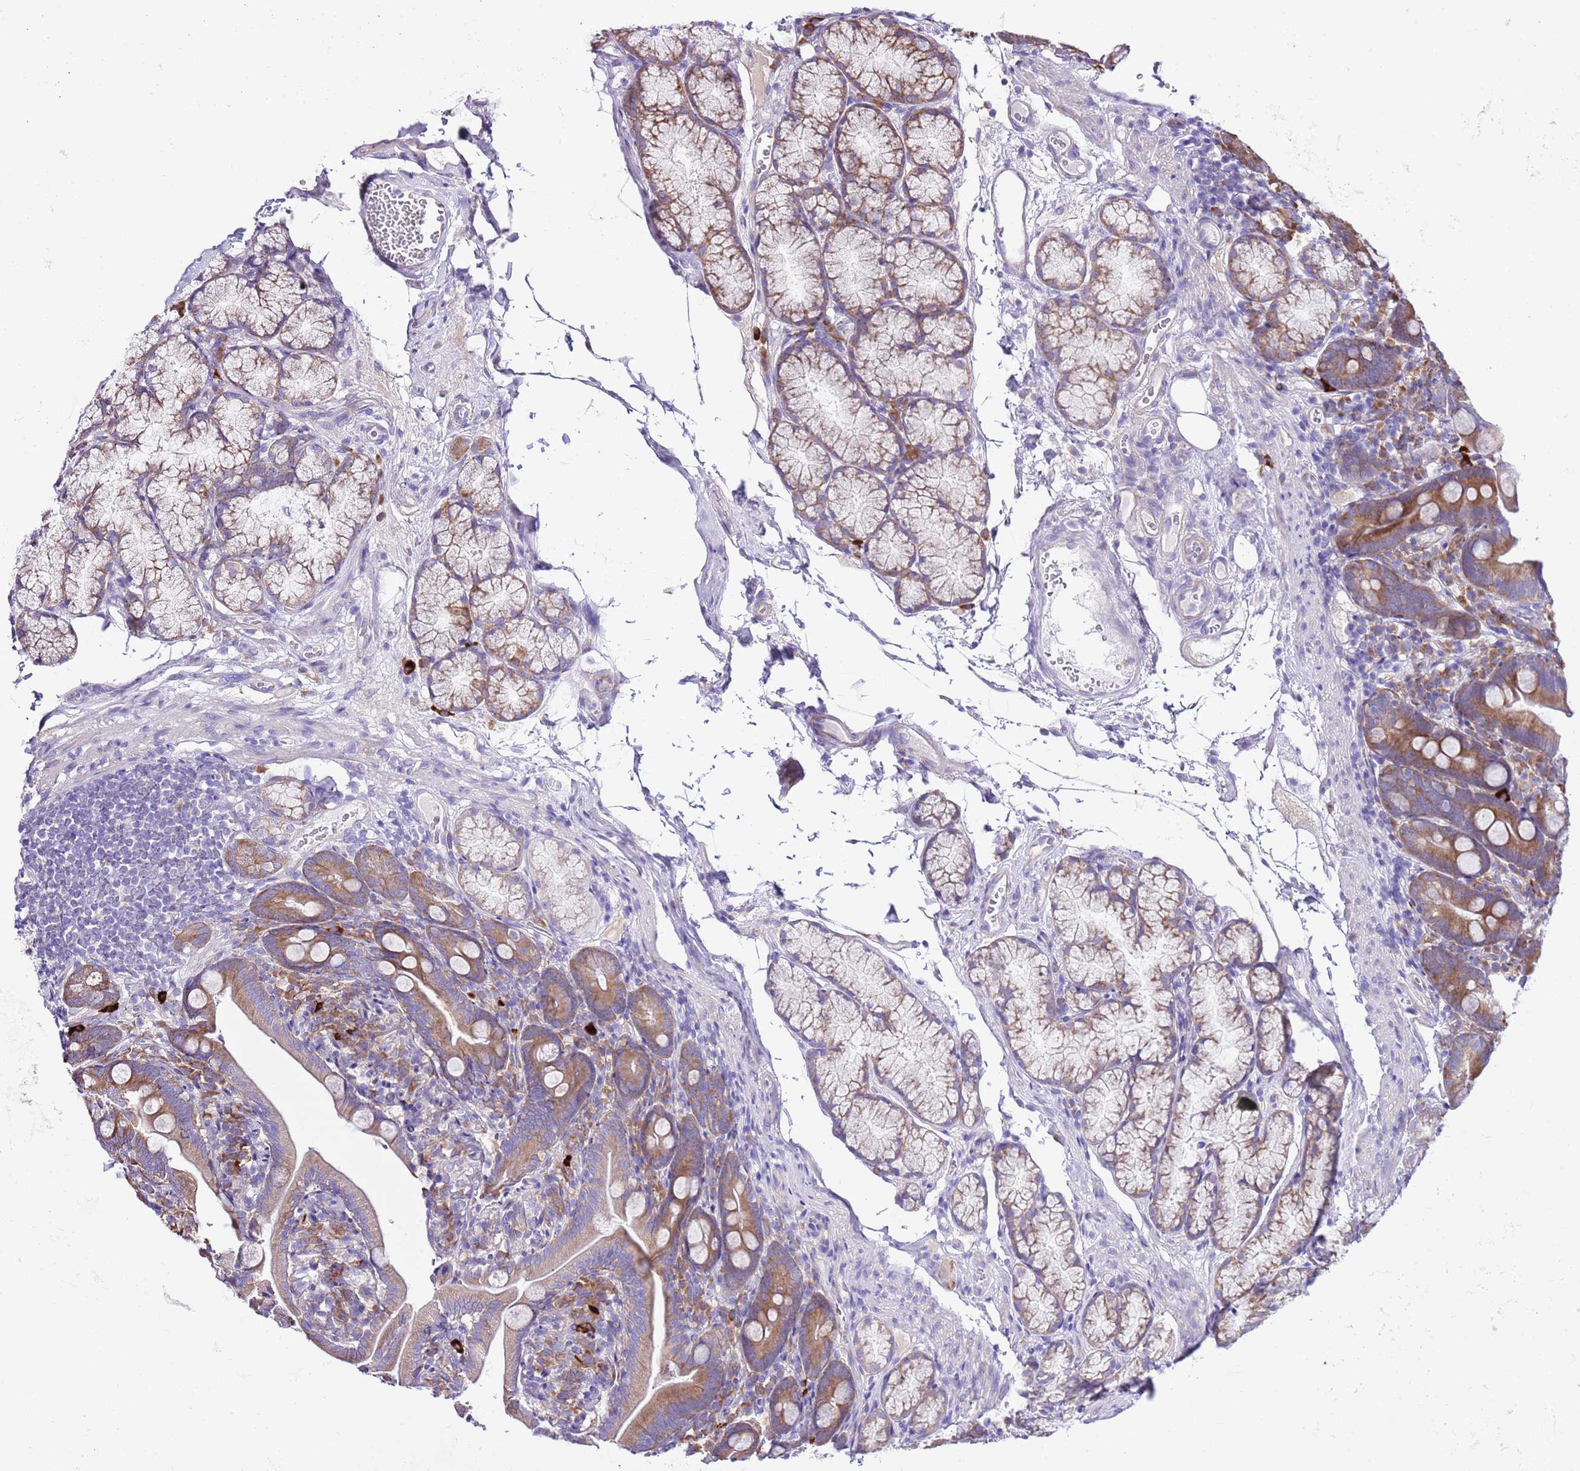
{"staining": {"intensity": "moderate", "quantity": ">75%", "location": "cytoplasmic/membranous"}, "tissue": "duodenum", "cell_type": "Glandular cells", "image_type": "normal", "snomed": [{"axis": "morphology", "description": "Normal tissue, NOS"}, {"axis": "topography", "description": "Duodenum"}], "caption": "Immunohistochemistry staining of normal duodenum, which shows medium levels of moderate cytoplasmic/membranous positivity in approximately >75% of glandular cells indicating moderate cytoplasmic/membranous protein positivity. The staining was performed using DAB (brown) for protein detection and nuclei were counterstained in hematoxylin (blue).", "gene": "RPS10", "patient": {"sex": "female", "age": 67}}